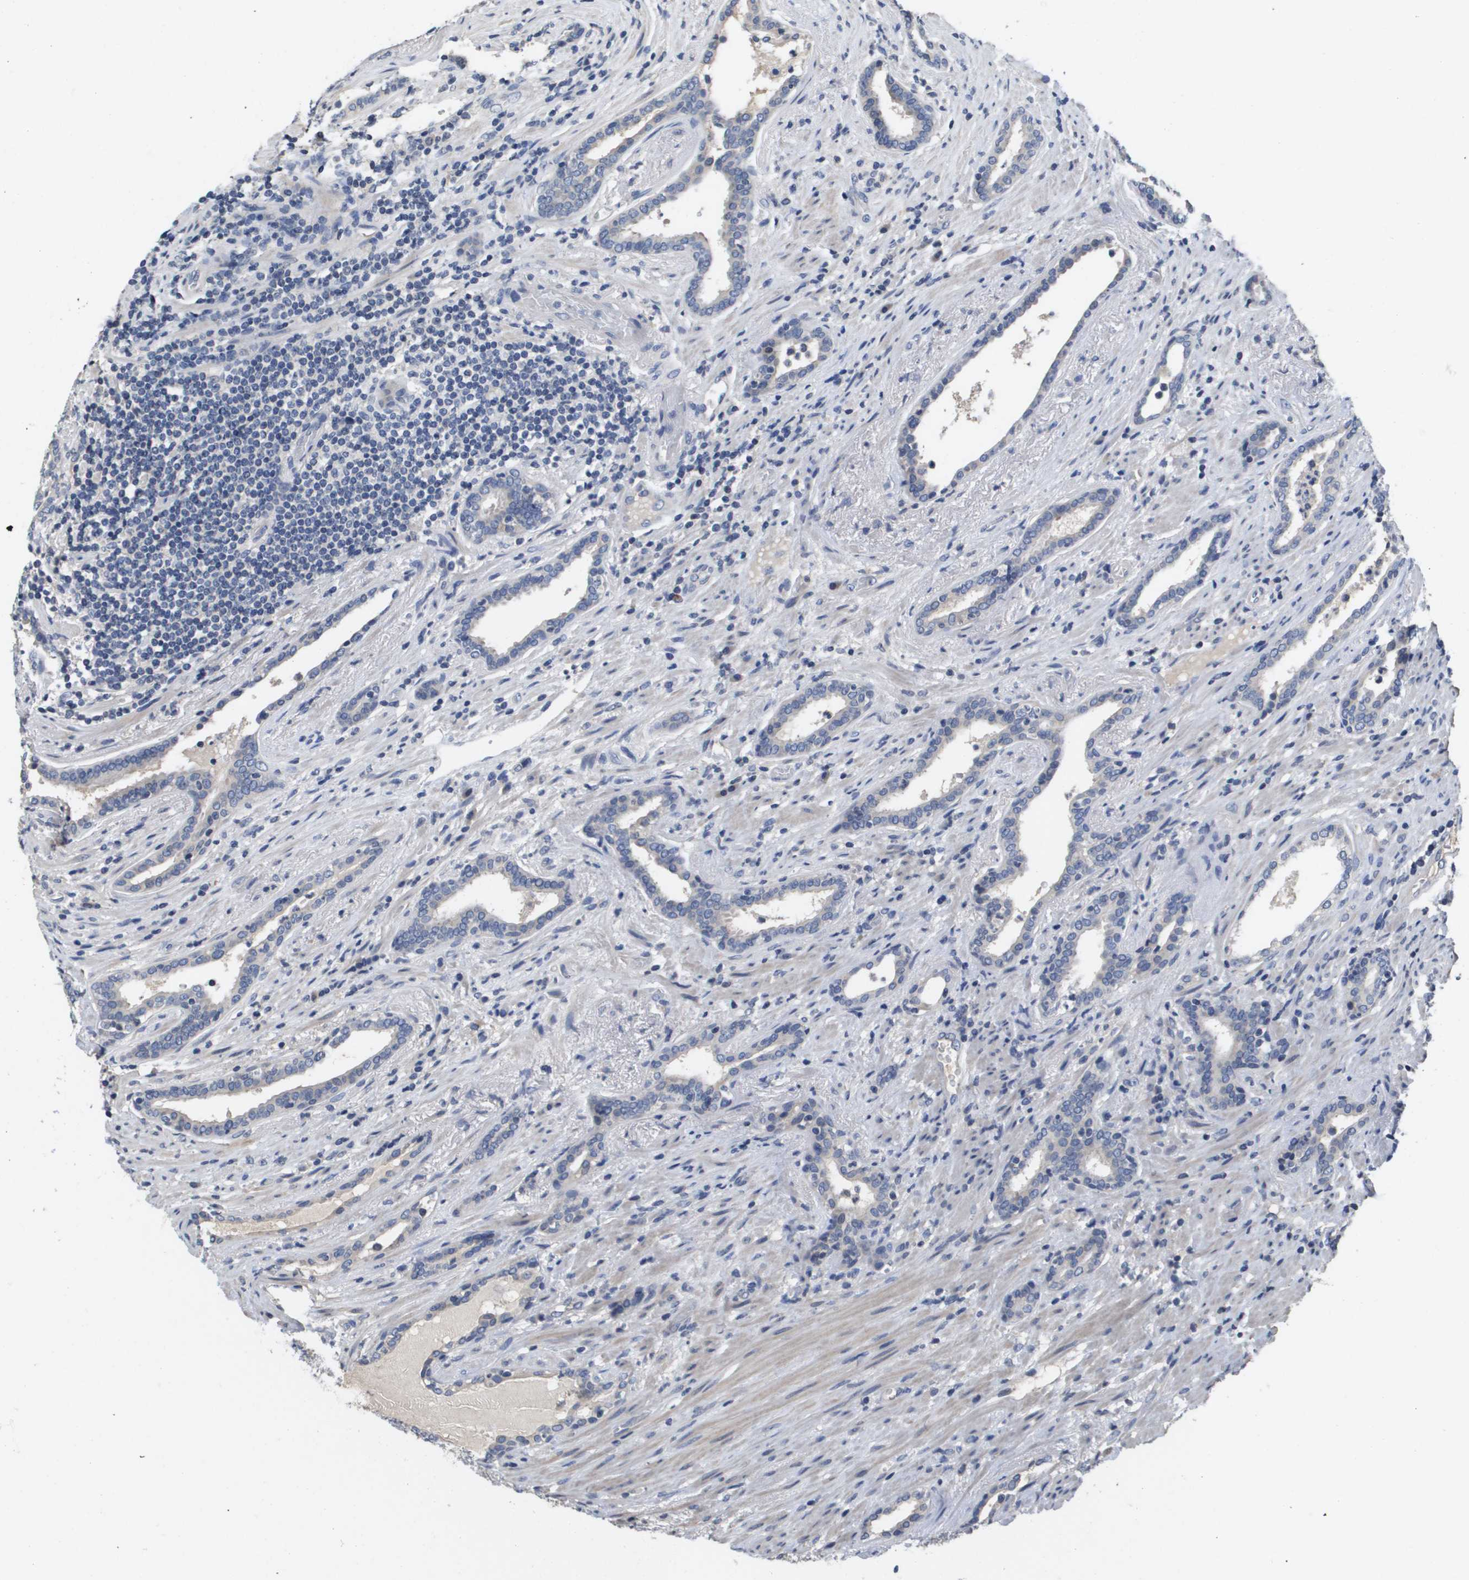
{"staining": {"intensity": "negative", "quantity": "none", "location": "none"}, "tissue": "prostate cancer", "cell_type": "Tumor cells", "image_type": "cancer", "snomed": [{"axis": "morphology", "description": "Adenocarcinoma, High grade"}, {"axis": "topography", "description": "Prostate"}], "caption": "IHC photomicrograph of human prostate adenocarcinoma (high-grade) stained for a protein (brown), which exhibits no expression in tumor cells. (DAB (3,3'-diaminobenzidine) immunohistochemistry (IHC), high magnification).", "gene": "CAPN11", "patient": {"sex": "male", "age": 71}}